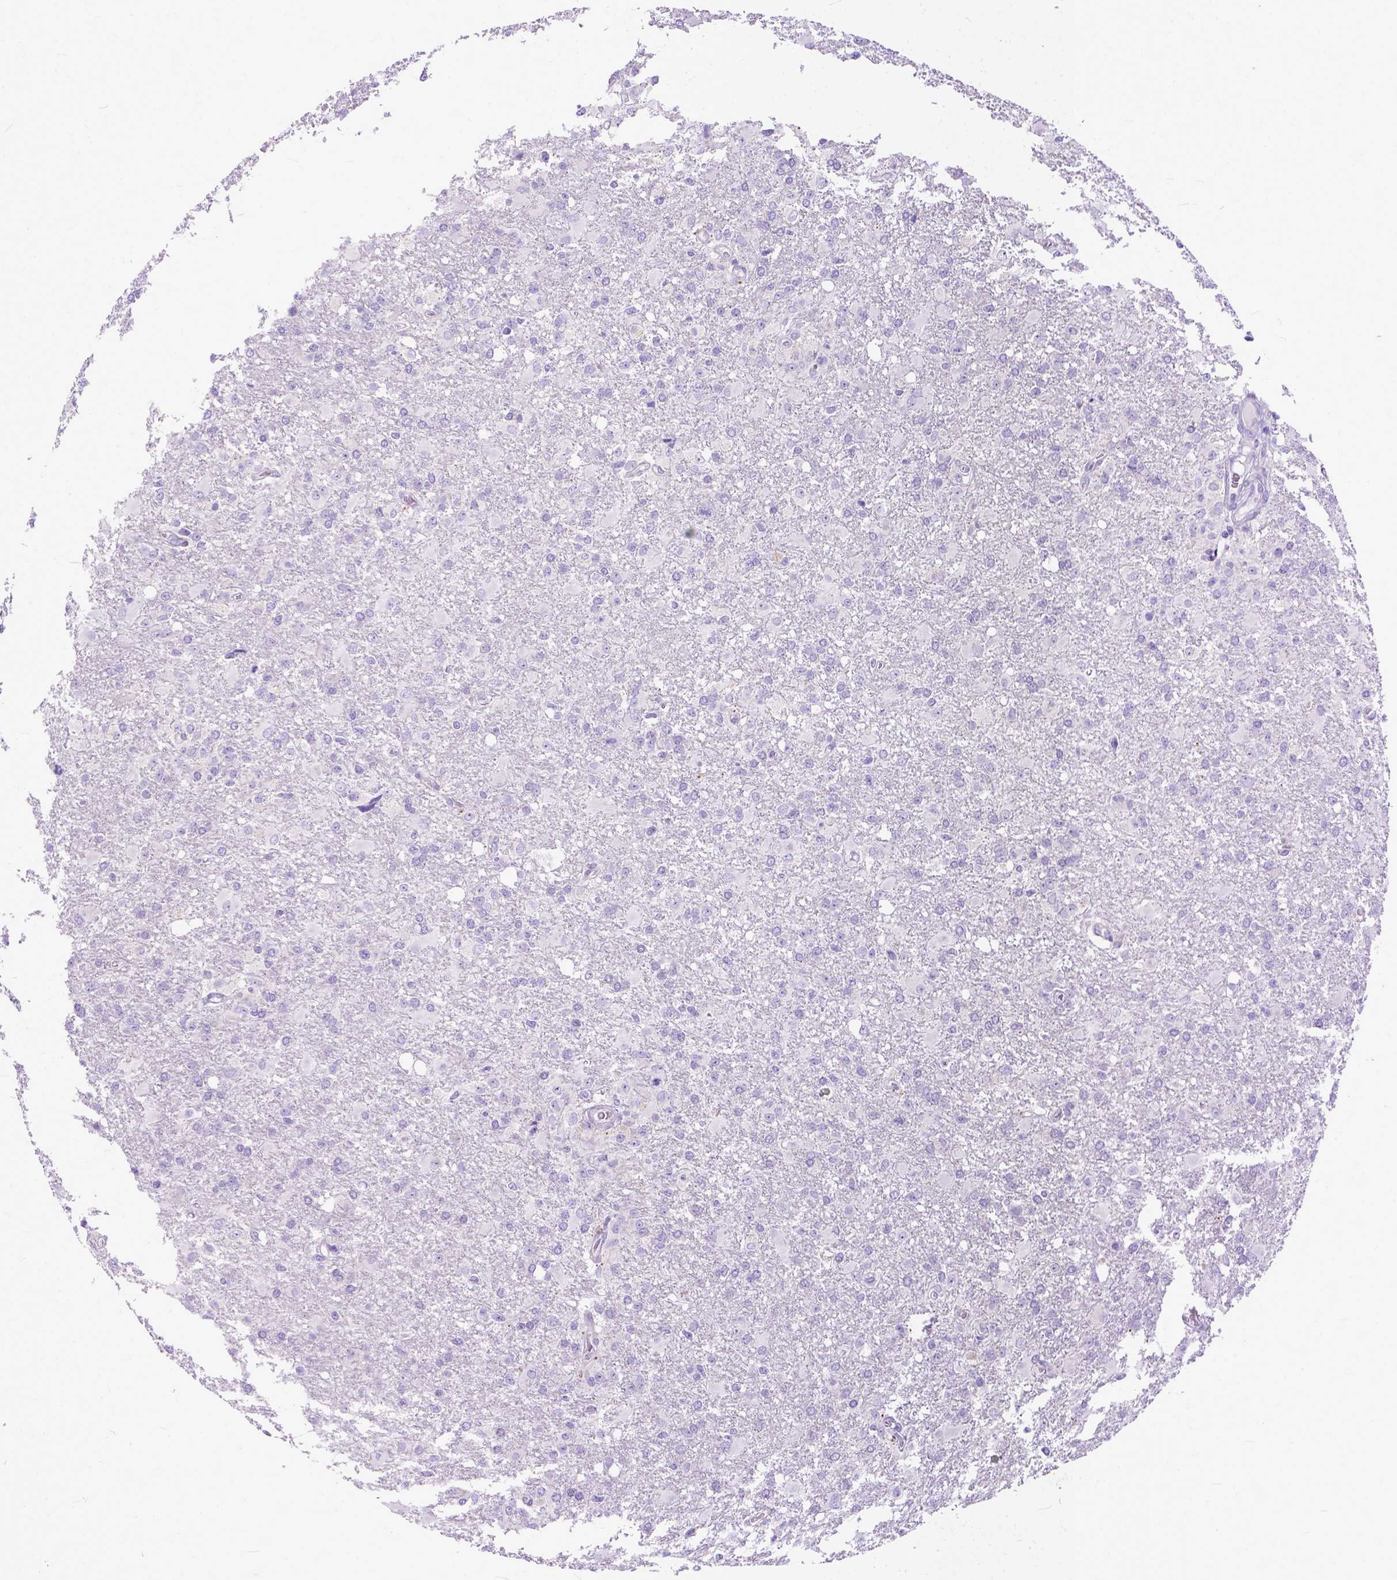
{"staining": {"intensity": "negative", "quantity": "none", "location": "none"}, "tissue": "glioma", "cell_type": "Tumor cells", "image_type": "cancer", "snomed": [{"axis": "morphology", "description": "Glioma, malignant, High grade"}, {"axis": "topography", "description": "Brain"}], "caption": "This micrograph is of glioma stained with immunohistochemistry to label a protein in brown with the nuclei are counter-stained blue. There is no expression in tumor cells.", "gene": "PPL", "patient": {"sex": "male", "age": 68}}